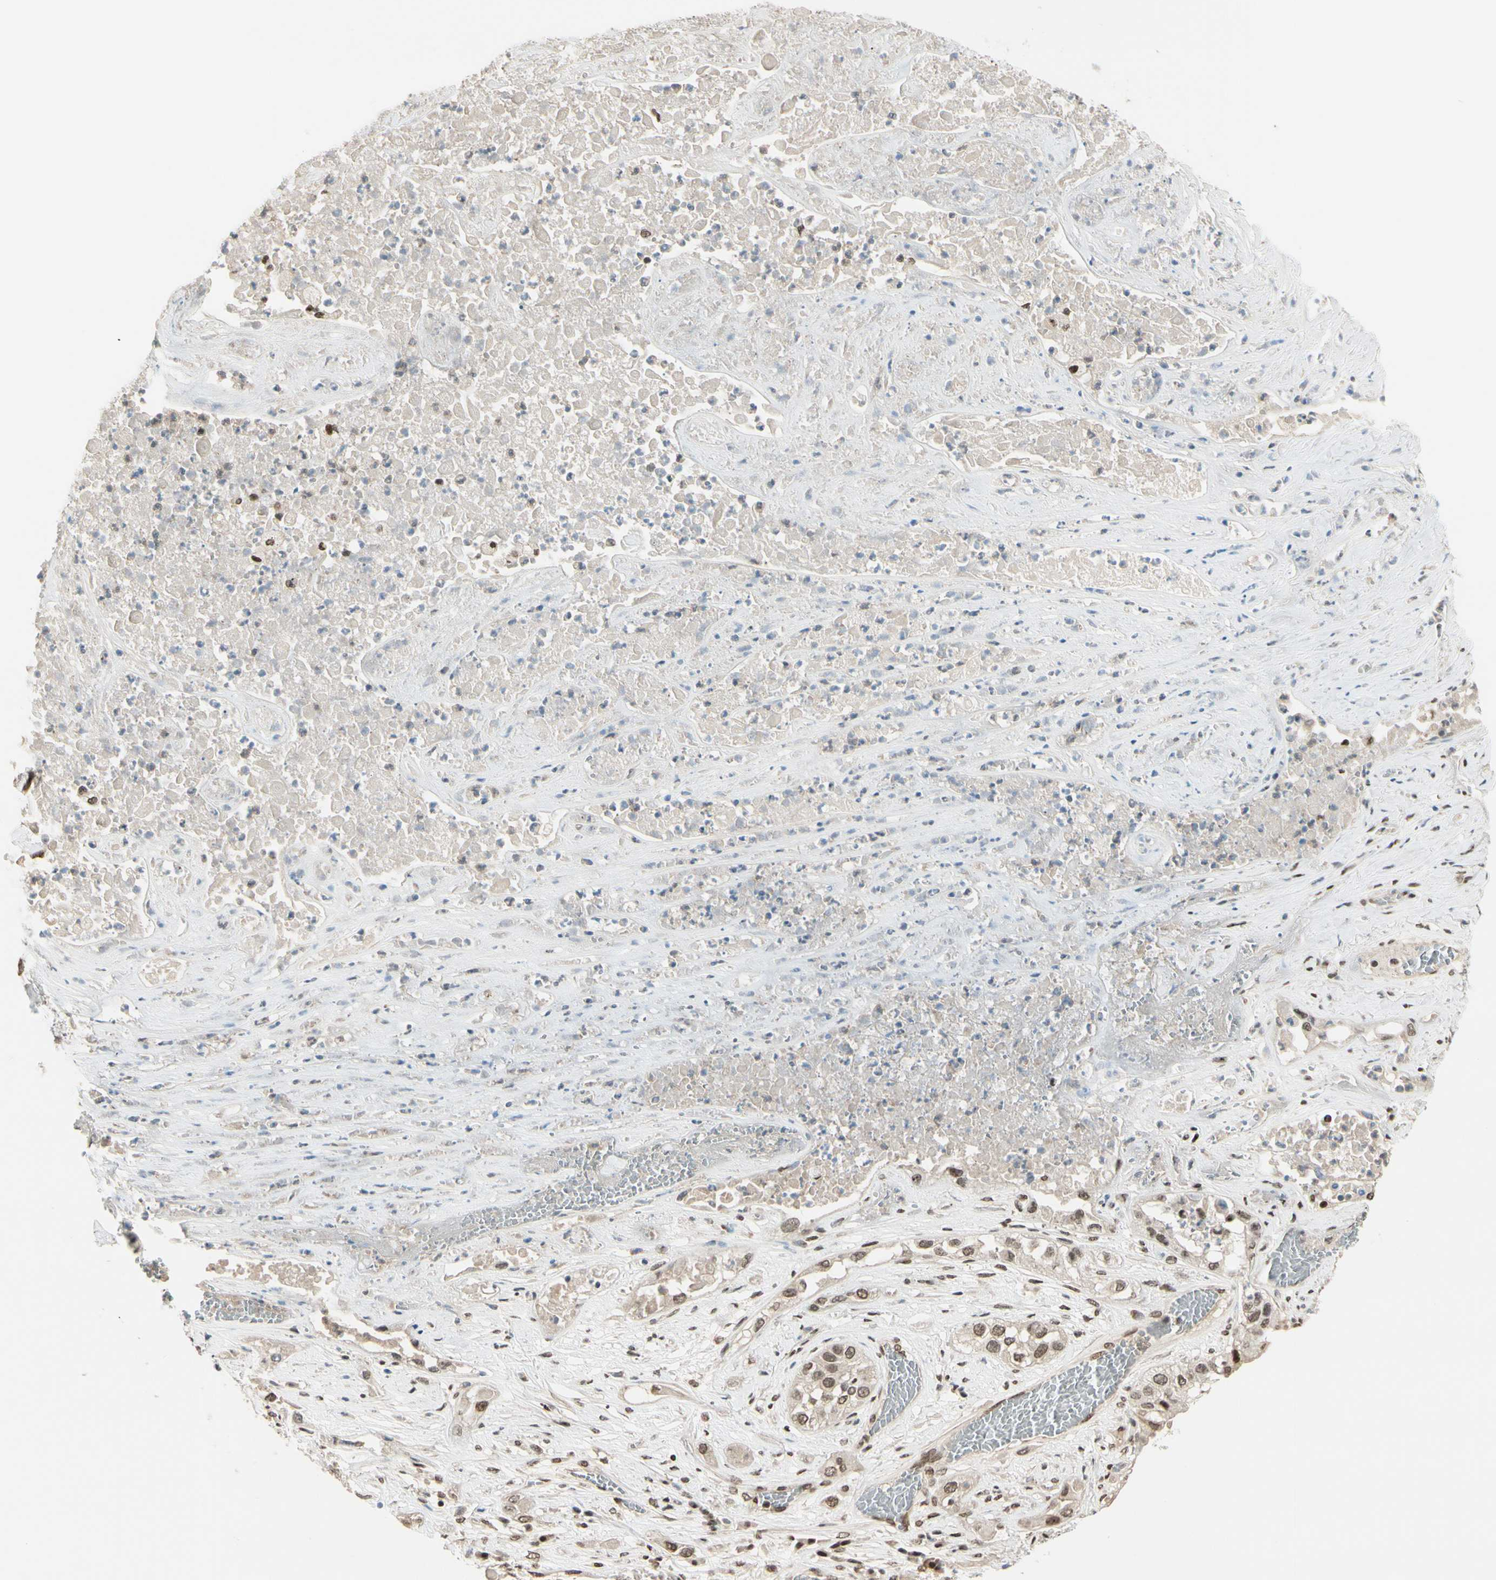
{"staining": {"intensity": "moderate", "quantity": ">75%", "location": "nuclear"}, "tissue": "lung cancer", "cell_type": "Tumor cells", "image_type": "cancer", "snomed": [{"axis": "morphology", "description": "Squamous cell carcinoma, NOS"}, {"axis": "topography", "description": "Lung"}], "caption": "The immunohistochemical stain shows moderate nuclear positivity in tumor cells of lung squamous cell carcinoma tissue.", "gene": "SUFU", "patient": {"sex": "male", "age": 71}}